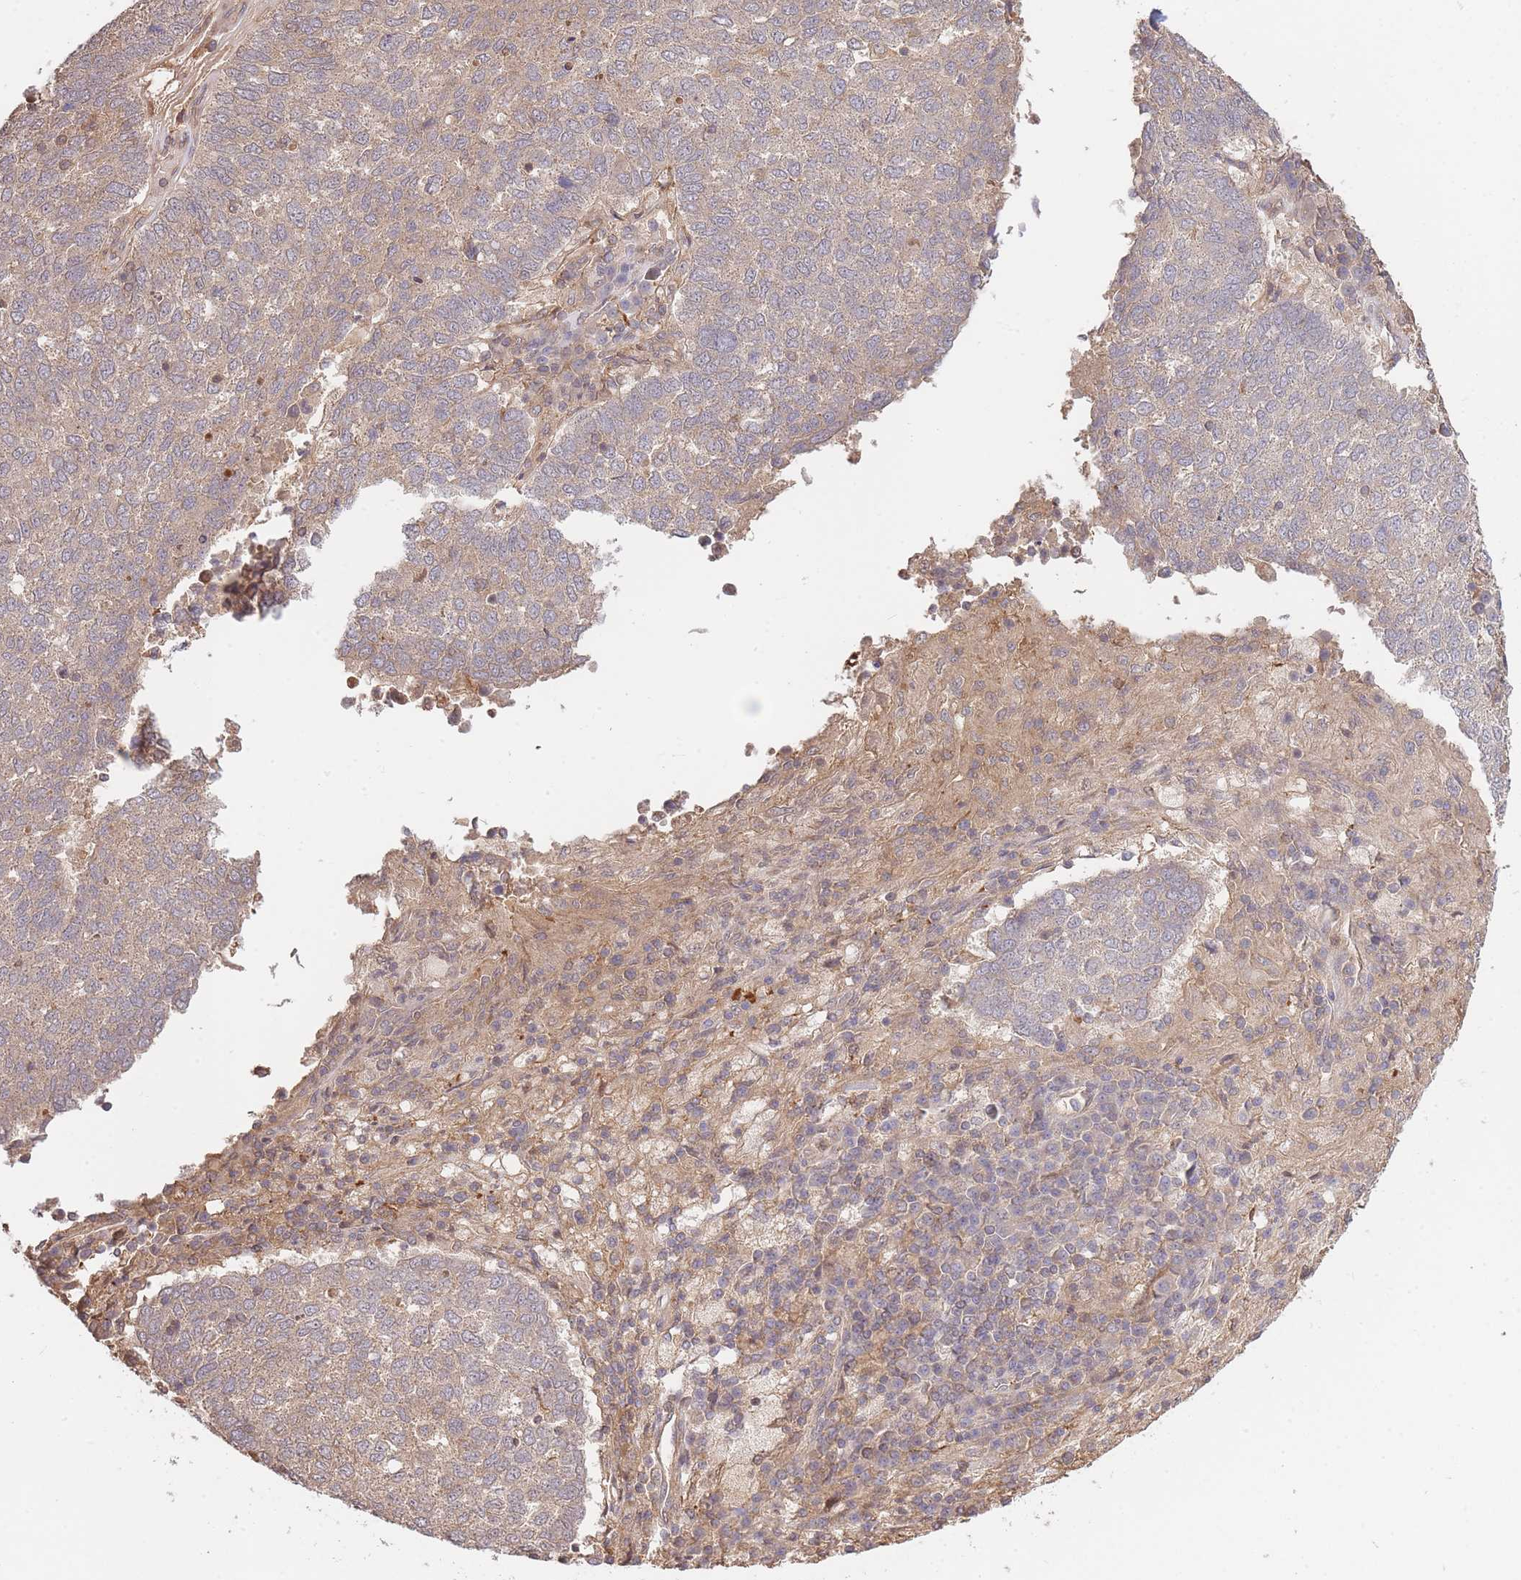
{"staining": {"intensity": "weak", "quantity": "25%-75%", "location": "cytoplasmic/membranous"}, "tissue": "lung cancer", "cell_type": "Tumor cells", "image_type": "cancer", "snomed": [{"axis": "morphology", "description": "Squamous cell carcinoma, NOS"}, {"axis": "topography", "description": "Lung"}], "caption": "Weak cytoplasmic/membranous expression is seen in approximately 25%-75% of tumor cells in squamous cell carcinoma (lung). The protein of interest is stained brown, and the nuclei are stained in blue (DAB (3,3'-diaminobenzidine) IHC with brightfield microscopy, high magnification).", "gene": "ZNF304", "patient": {"sex": "male", "age": 73}}